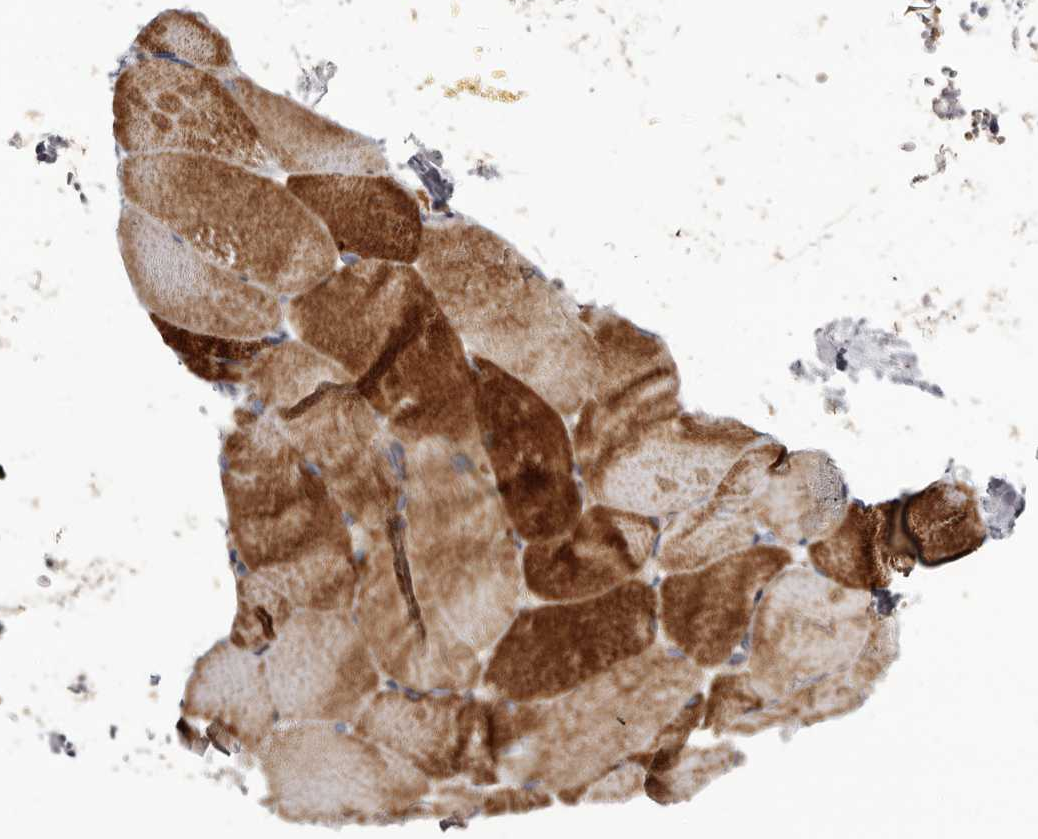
{"staining": {"intensity": "strong", "quantity": ">75%", "location": "cytoplasmic/membranous"}, "tissue": "skeletal muscle", "cell_type": "Myocytes", "image_type": "normal", "snomed": [{"axis": "morphology", "description": "Normal tissue, NOS"}, {"axis": "topography", "description": "Skeletal muscle"}, {"axis": "topography", "description": "Parathyroid gland"}], "caption": "Immunohistochemistry (IHC) of unremarkable skeletal muscle shows high levels of strong cytoplasmic/membranous positivity in approximately >75% of myocytes.", "gene": "AIDA", "patient": {"sex": "female", "age": 37}}